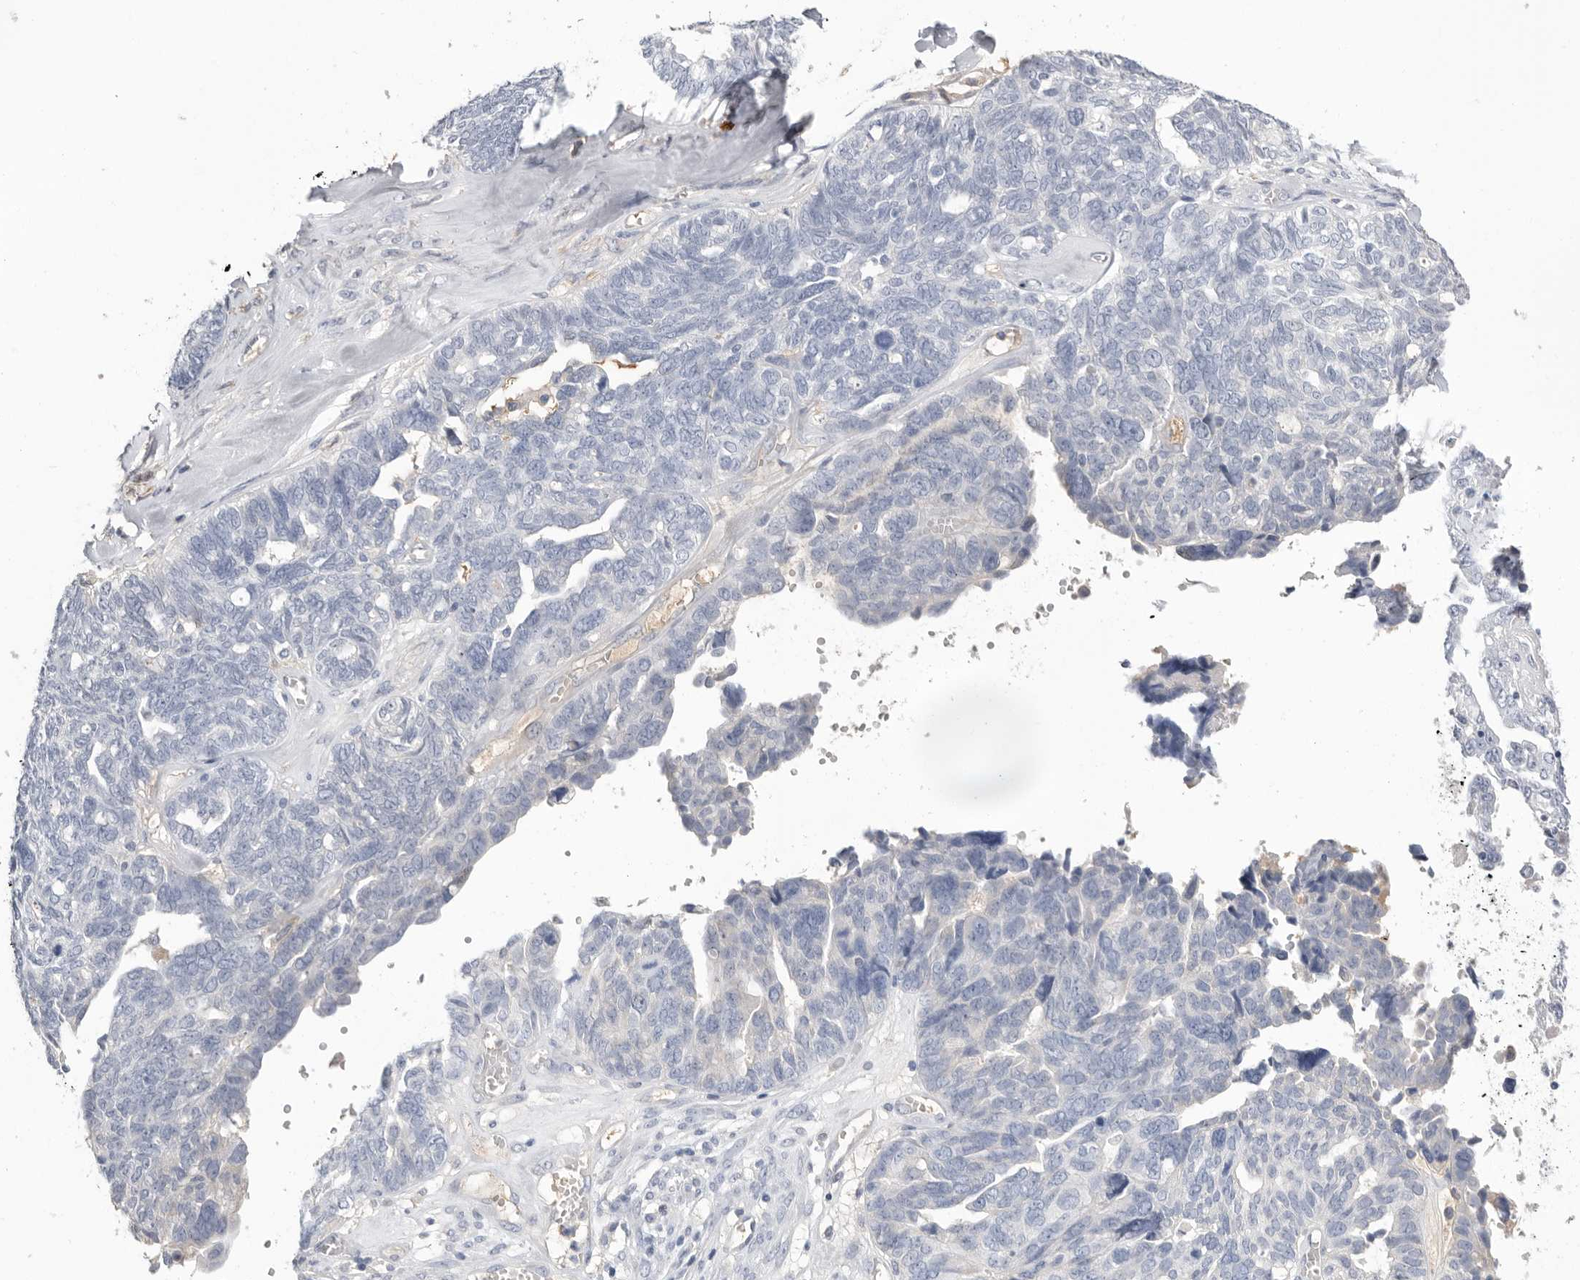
{"staining": {"intensity": "negative", "quantity": "none", "location": "none"}, "tissue": "ovarian cancer", "cell_type": "Tumor cells", "image_type": "cancer", "snomed": [{"axis": "morphology", "description": "Cystadenocarcinoma, serous, NOS"}, {"axis": "topography", "description": "Ovary"}], "caption": "The immunohistochemistry photomicrograph has no significant positivity in tumor cells of ovarian cancer tissue.", "gene": "APOA2", "patient": {"sex": "female", "age": 79}}